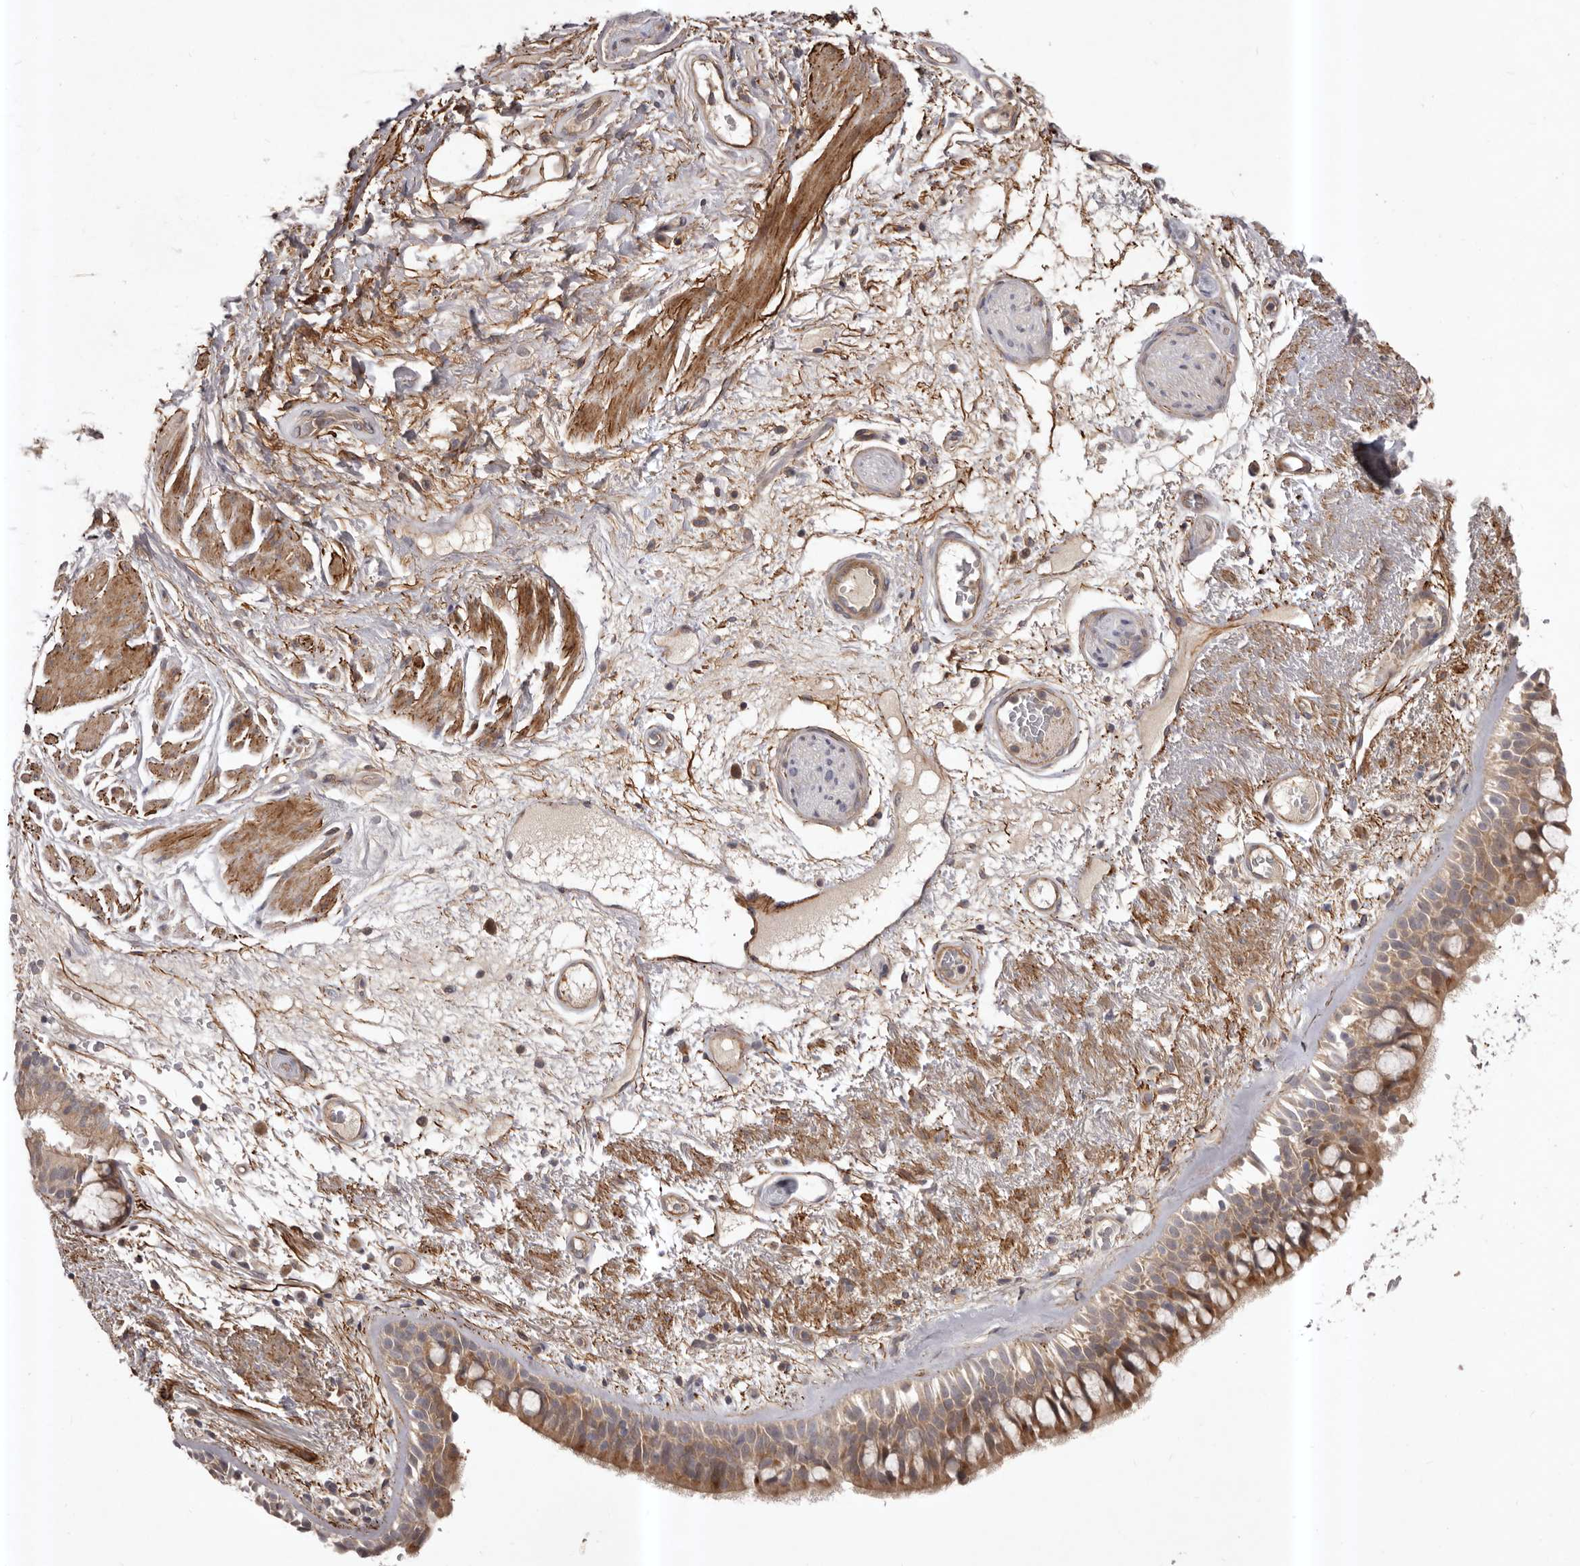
{"staining": {"intensity": "moderate", "quantity": ">75%", "location": "cytoplasmic/membranous"}, "tissue": "bronchus", "cell_type": "Respiratory epithelial cells", "image_type": "normal", "snomed": [{"axis": "morphology", "description": "Normal tissue, NOS"}, {"axis": "morphology", "description": "Squamous cell carcinoma, NOS"}, {"axis": "topography", "description": "Lymph node"}, {"axis": "topography", "description": "Bronchus"}, {"axis": "topography", "description": "Lung"}], "caption": "Protein analysis of unremarkable bronchus shows moderate cytoplasmic/membranous staining in approximately >75% of respiratory epithelial cells.", "gene": "HBS1L", "patient": {"sex": "male", "age": 66}}